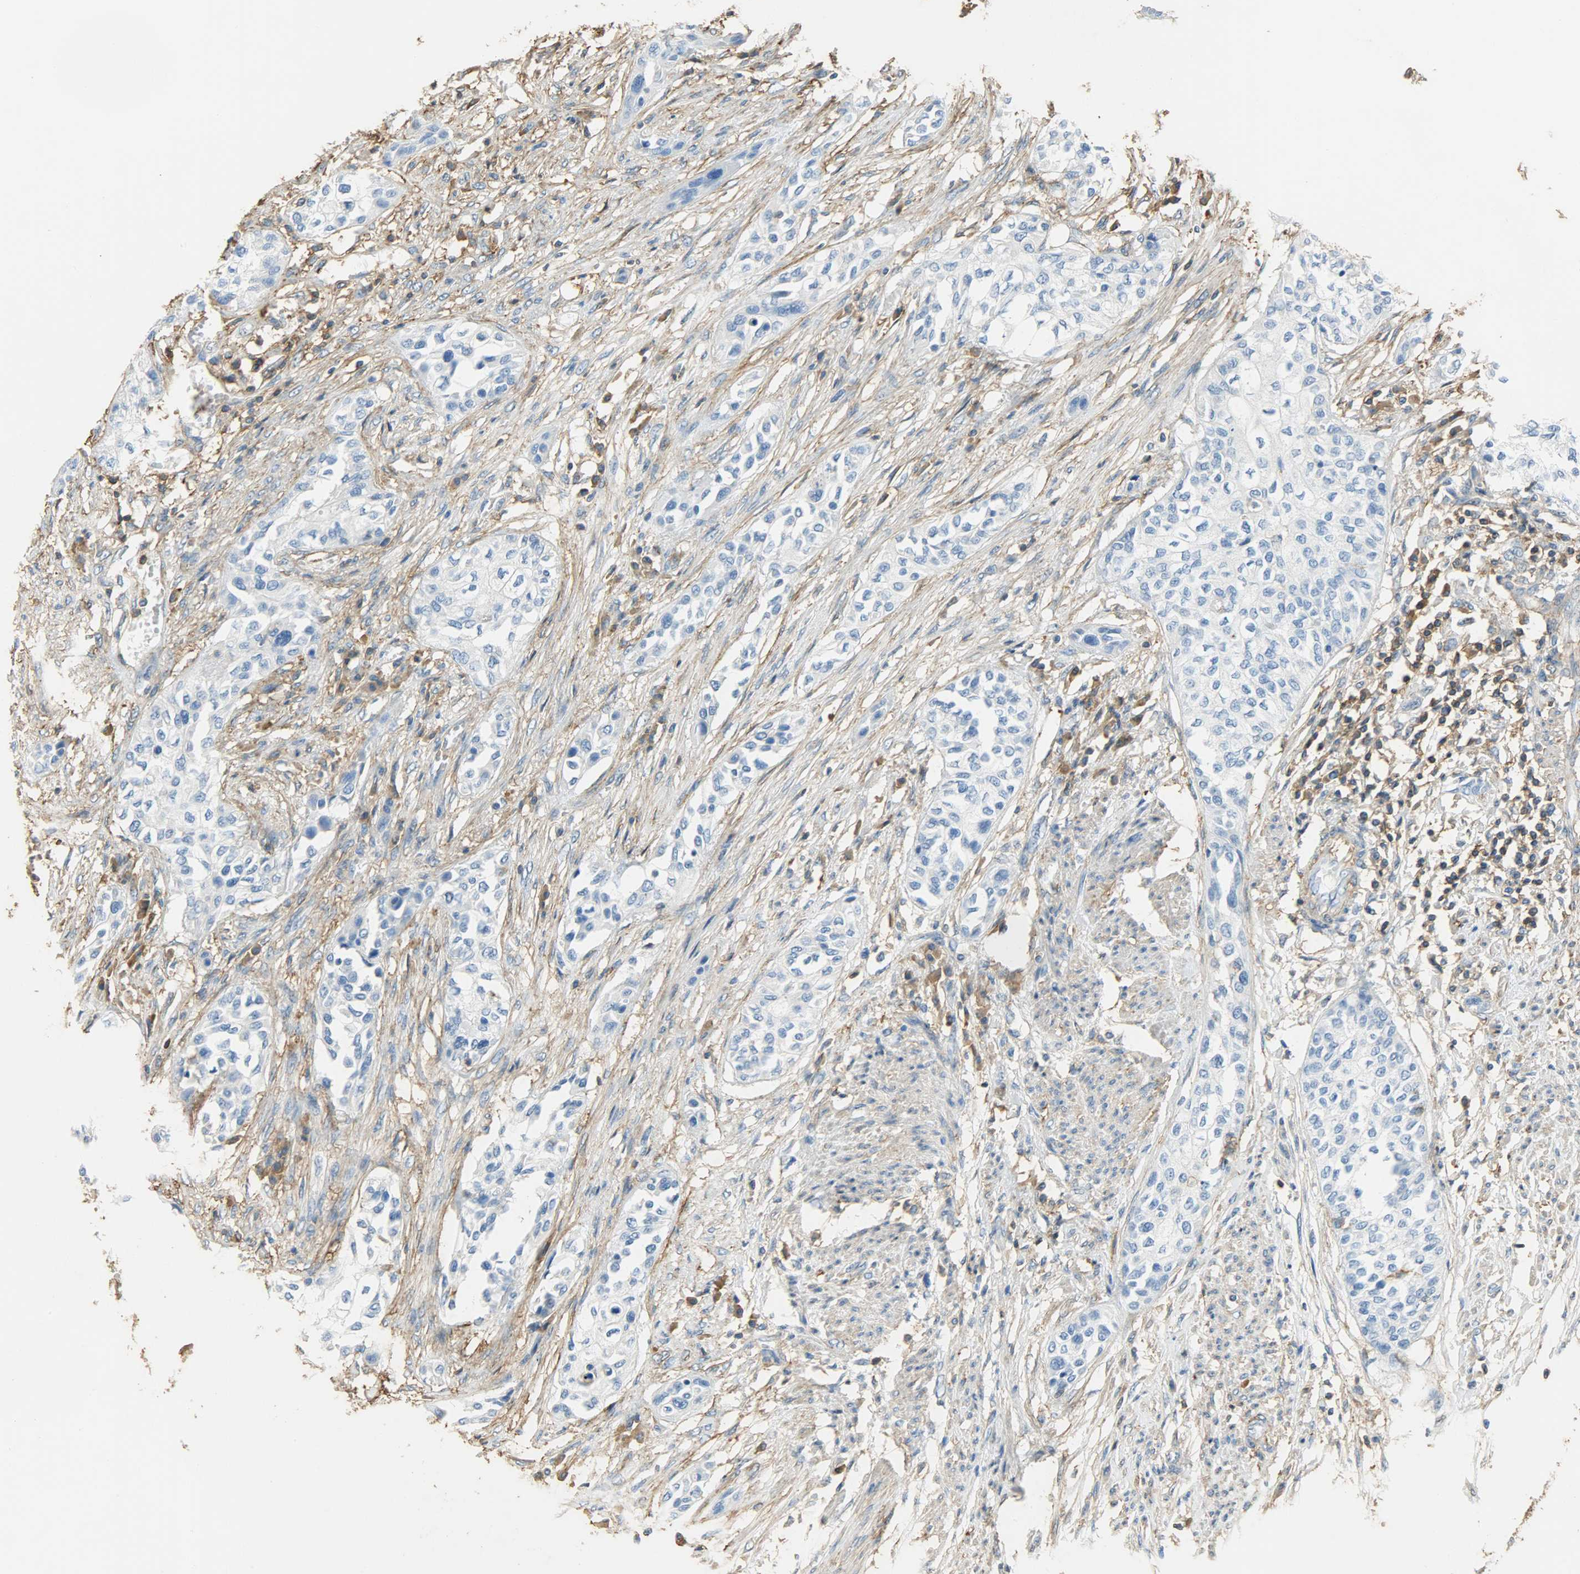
{"staining": {"intensity": "negative", "quantity": "none", "location": "none"}, "tissue": "urothelial cancer", "cell_type": "Tumor cells", "image_type": "cancer", "snomed": [{"axis": "morphology", "description": "Urothelial carcinoma, High grade"}, {"axis": "topography", "description": "Urinary bladder"}], "caption": "Immunohistochemistry histopathology image of neoplastic tissue: human urothelial cancer stained with DAB (3,3'-diaminobenzidine) shows no significant protein staining in tumor cells.", "gene": "ANXA6", "patient": {"sex": "male", "age": 74}}